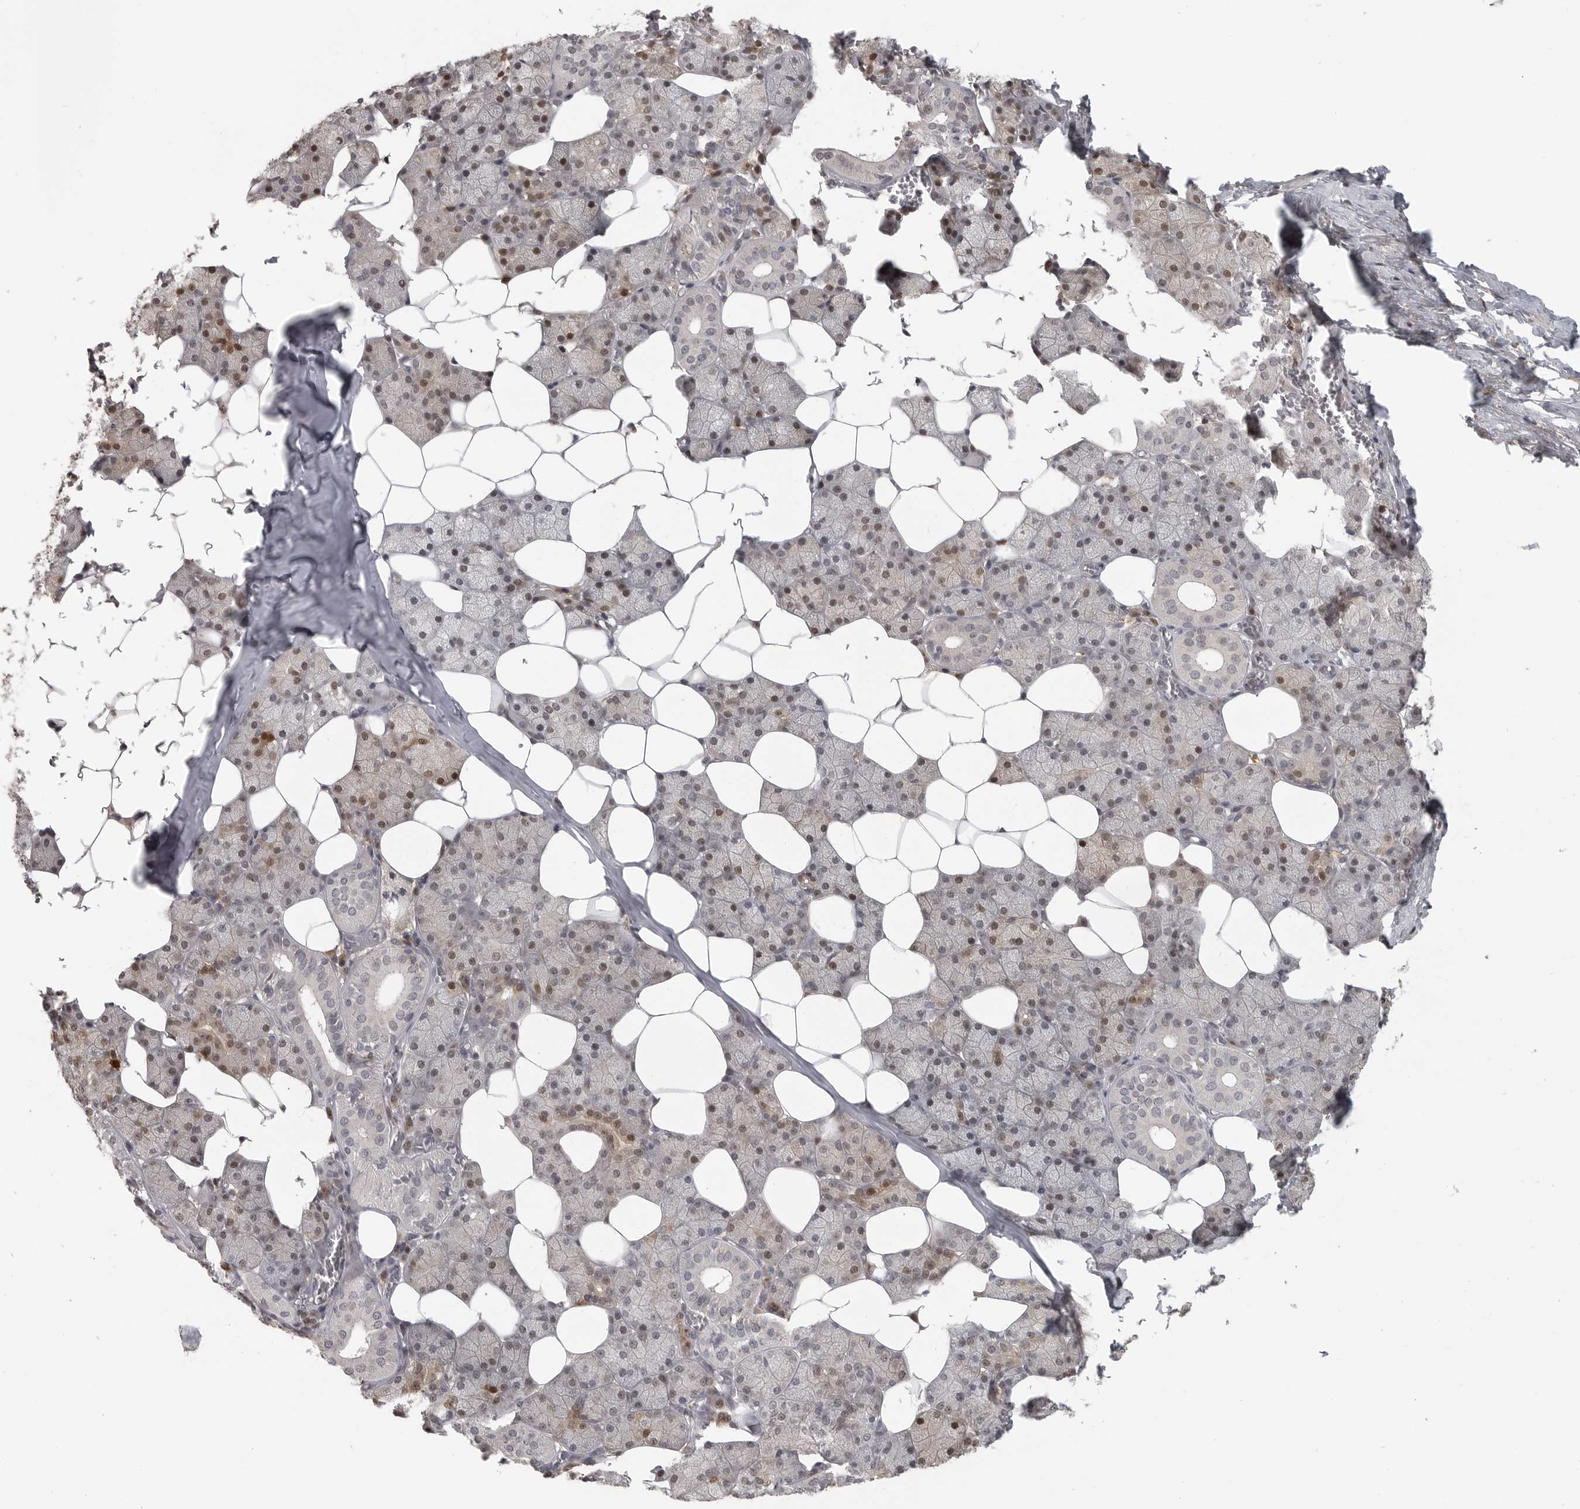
{"staining": {"intensity": "moderate", "quantity": "25%-75%", "location": "nuclear"}, "tissue": "salivary gland", "cell_type": "Glandular cells", "image_type": "normal", "snomed": [{"axis": "morphology", "description": "Normal tissue, NOS"}, {"axis": "topography", "description": "Salivary gland"}], "caption": "Glandular cells reveal medium levels of moderate nuclear expression in about 25%-75% of cells in benign salivary gland.", "gene": "UROD", "patient": {"sex": "female", "age": 33}}